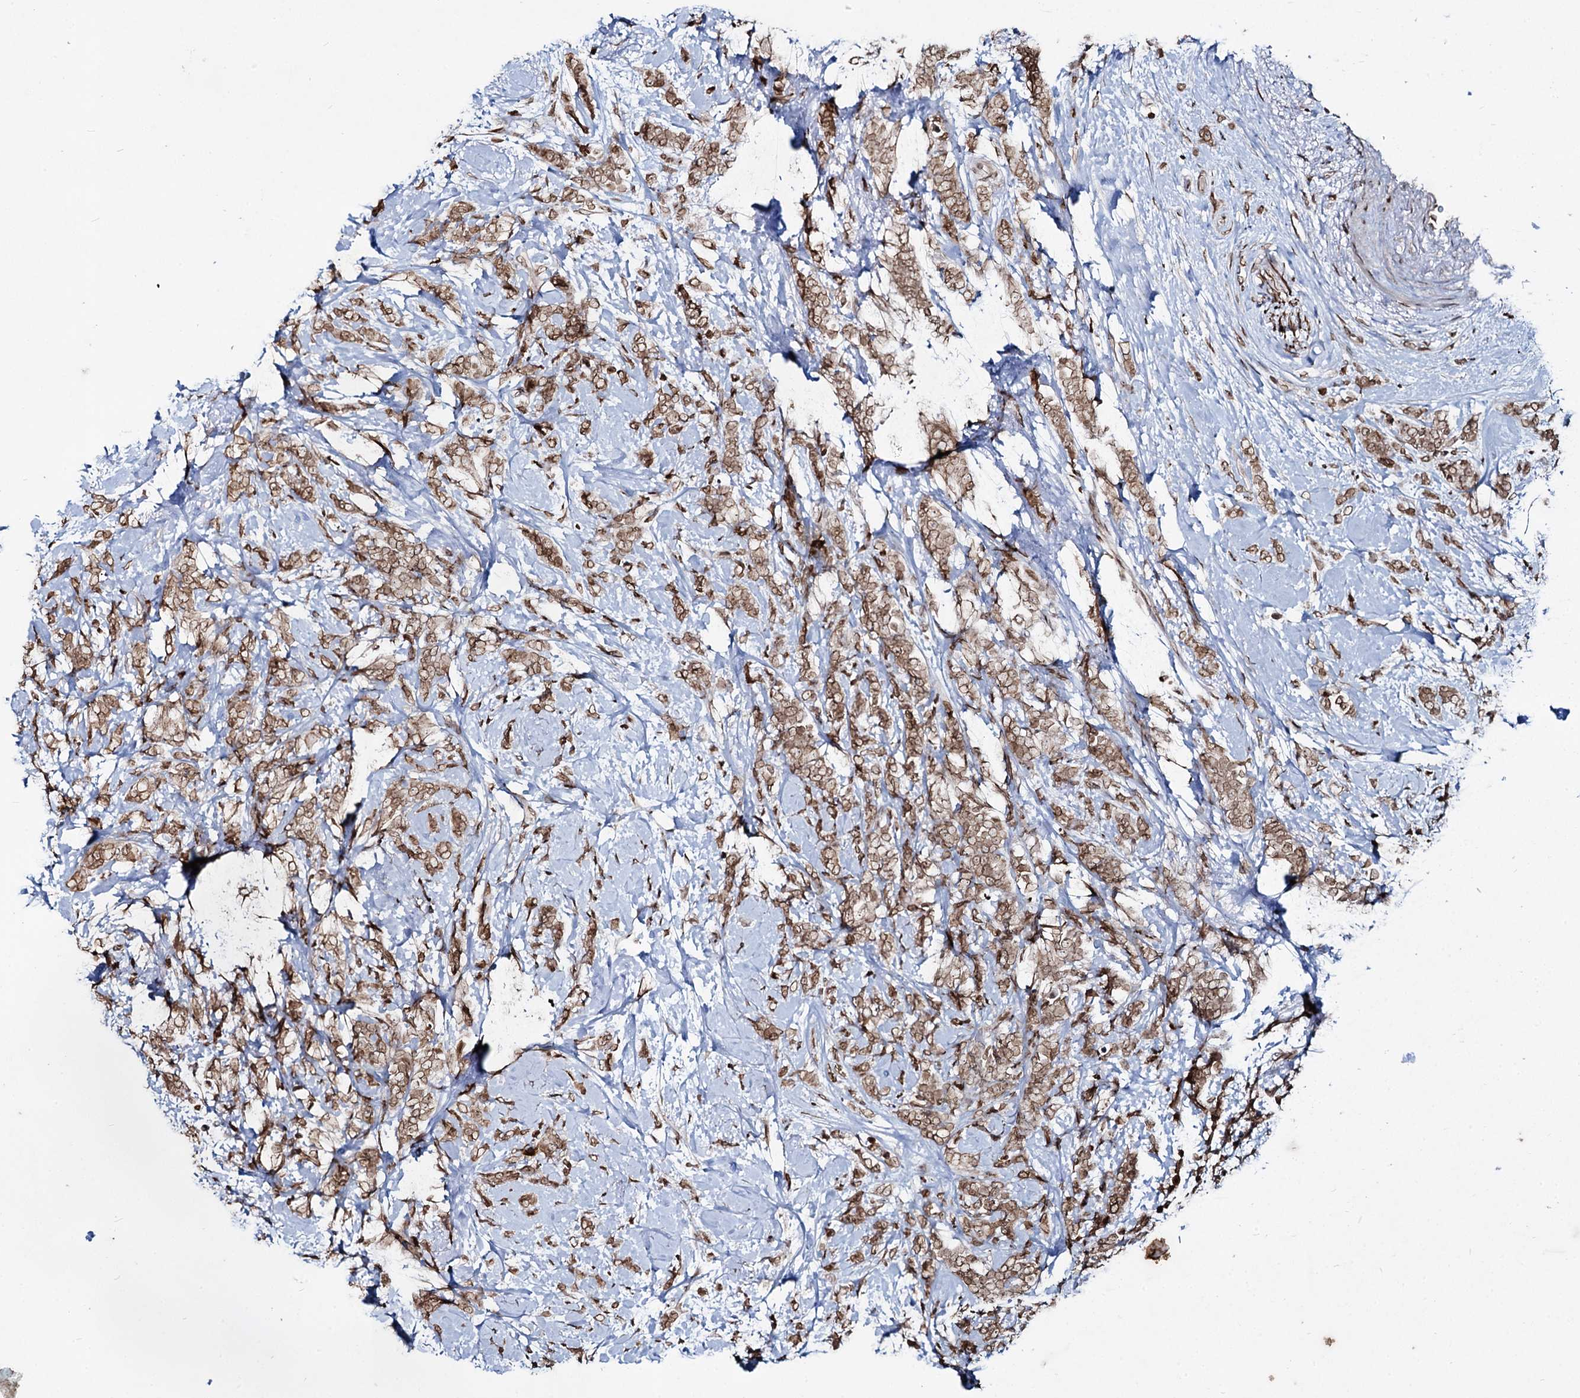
{"staining": {"intensity": "moderate", "quantity": ">75%", "location": "cytoplasmic/membranous,nuclear"}, "tissue": "breast cancer", "cell_type": "Tumor cells", "image_type": "cancer", "snomed": [{"axis": "morphology", "description": "Lobular carcinoma"}, {"axis": "topography", "description": "Breast"}], "caption": "A brown stain labels moderate cytoplasmic/membranous and nuclear expression of a protein in human lobular carcinoma (breast) tumor cells. Ihc stains the protein in brown and the nuclei are stained blue.", "gene": "RNF6", "patient": {"sex": "female", "age": 58}}